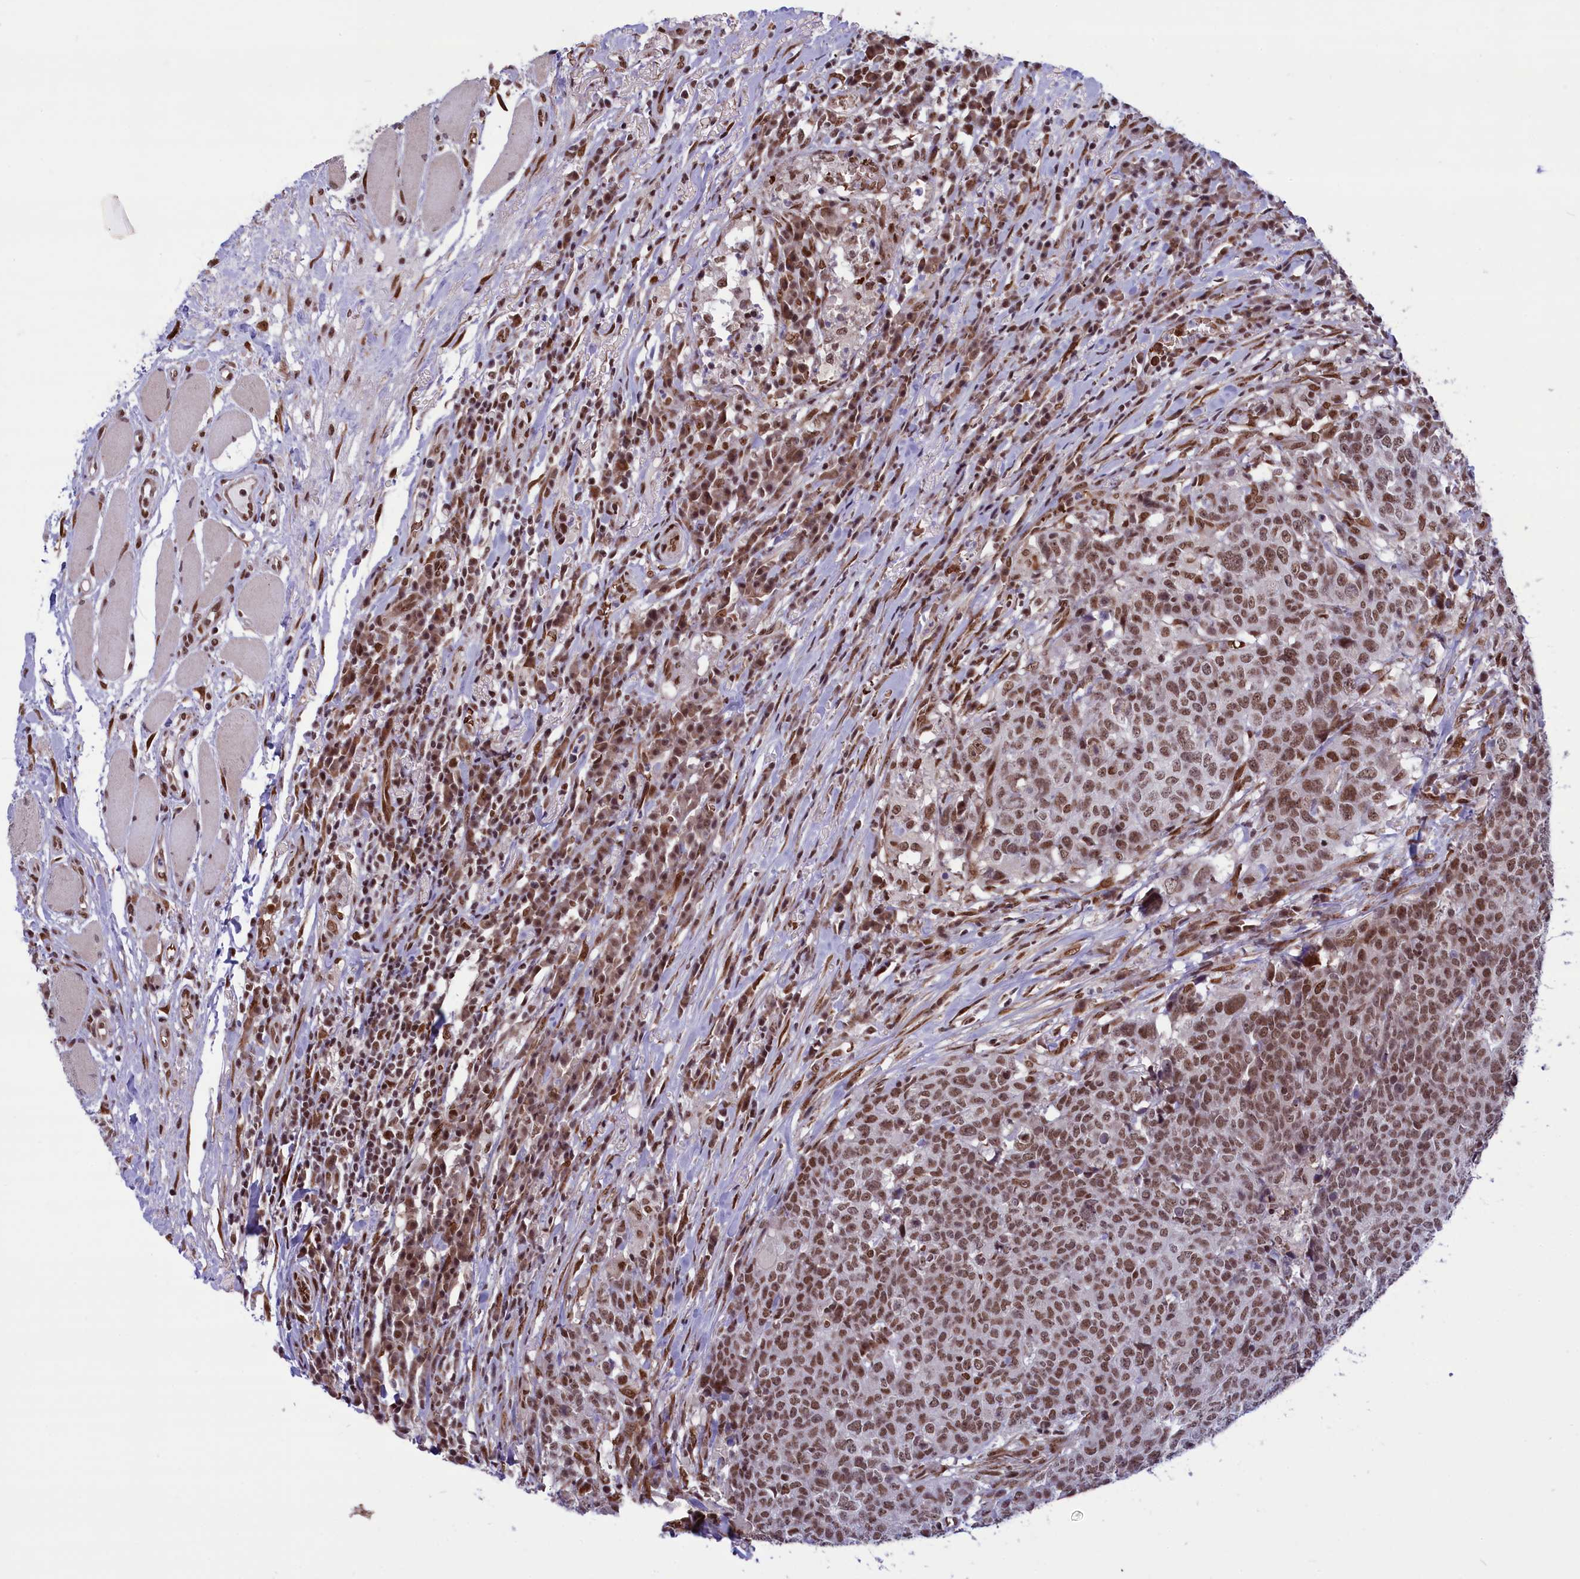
{"staining": {"intensity": "moderate", "quantity": ">75%", "location": "nuclear"}, "tissue": "head and neck cancer", "cell_type": "Tumor cells", "image_type": "cancer", "snomed": [{"axis": "morphology", "description": "Squamous cell carcinoma, NOS"}, {"axis": "topography", "description": "Head-Neck"}], "caption": "Head and neck cancer (squamous cell carcinoma) stained for a protein displays moderate nuclear positivity in tumor cells.", "gene": "MPHOSPH8", "patient": {"sex": "male", "age": 66}}